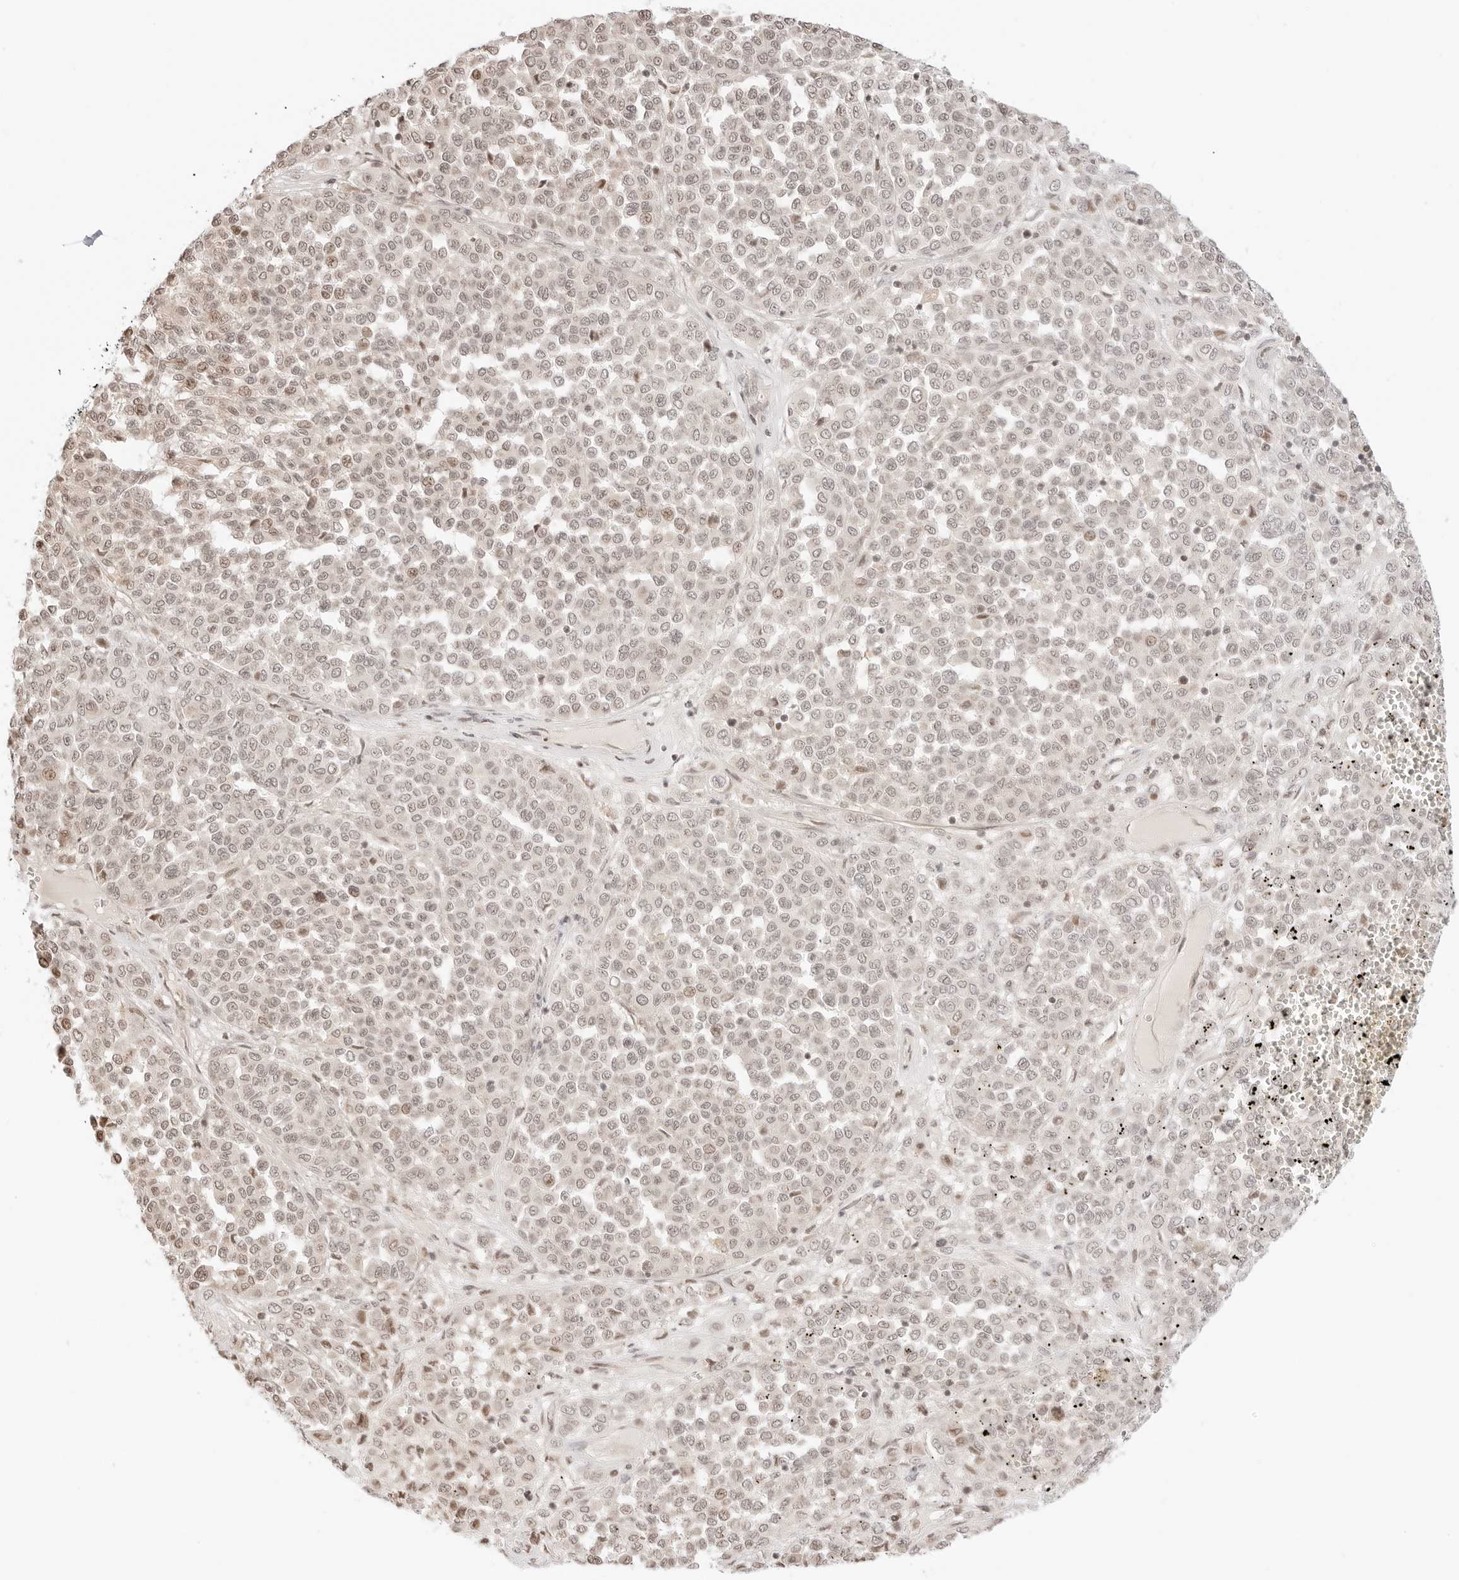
{"staining": {"intensity": "weak", "quantity": "<25%", "location": "nuclear"}, "tissue": "melanoma", "cell_type": "Tumor cells", "image_type": "cancer", "snomed": [{"axis": "morphology", "description": "Malignant melanoma, Metastatic site"}, {"axis": "topography", "description": "Pancreas"}], "caption": "IHC micrograph of neoplastic tissue: melanoma stained with DAB (3,3'-diaminobenzidine) exhibits no significant protein positivity in tumor cells.", "gene": "RPS6KL1", "patient": {"sex": "female", "age": 30}}